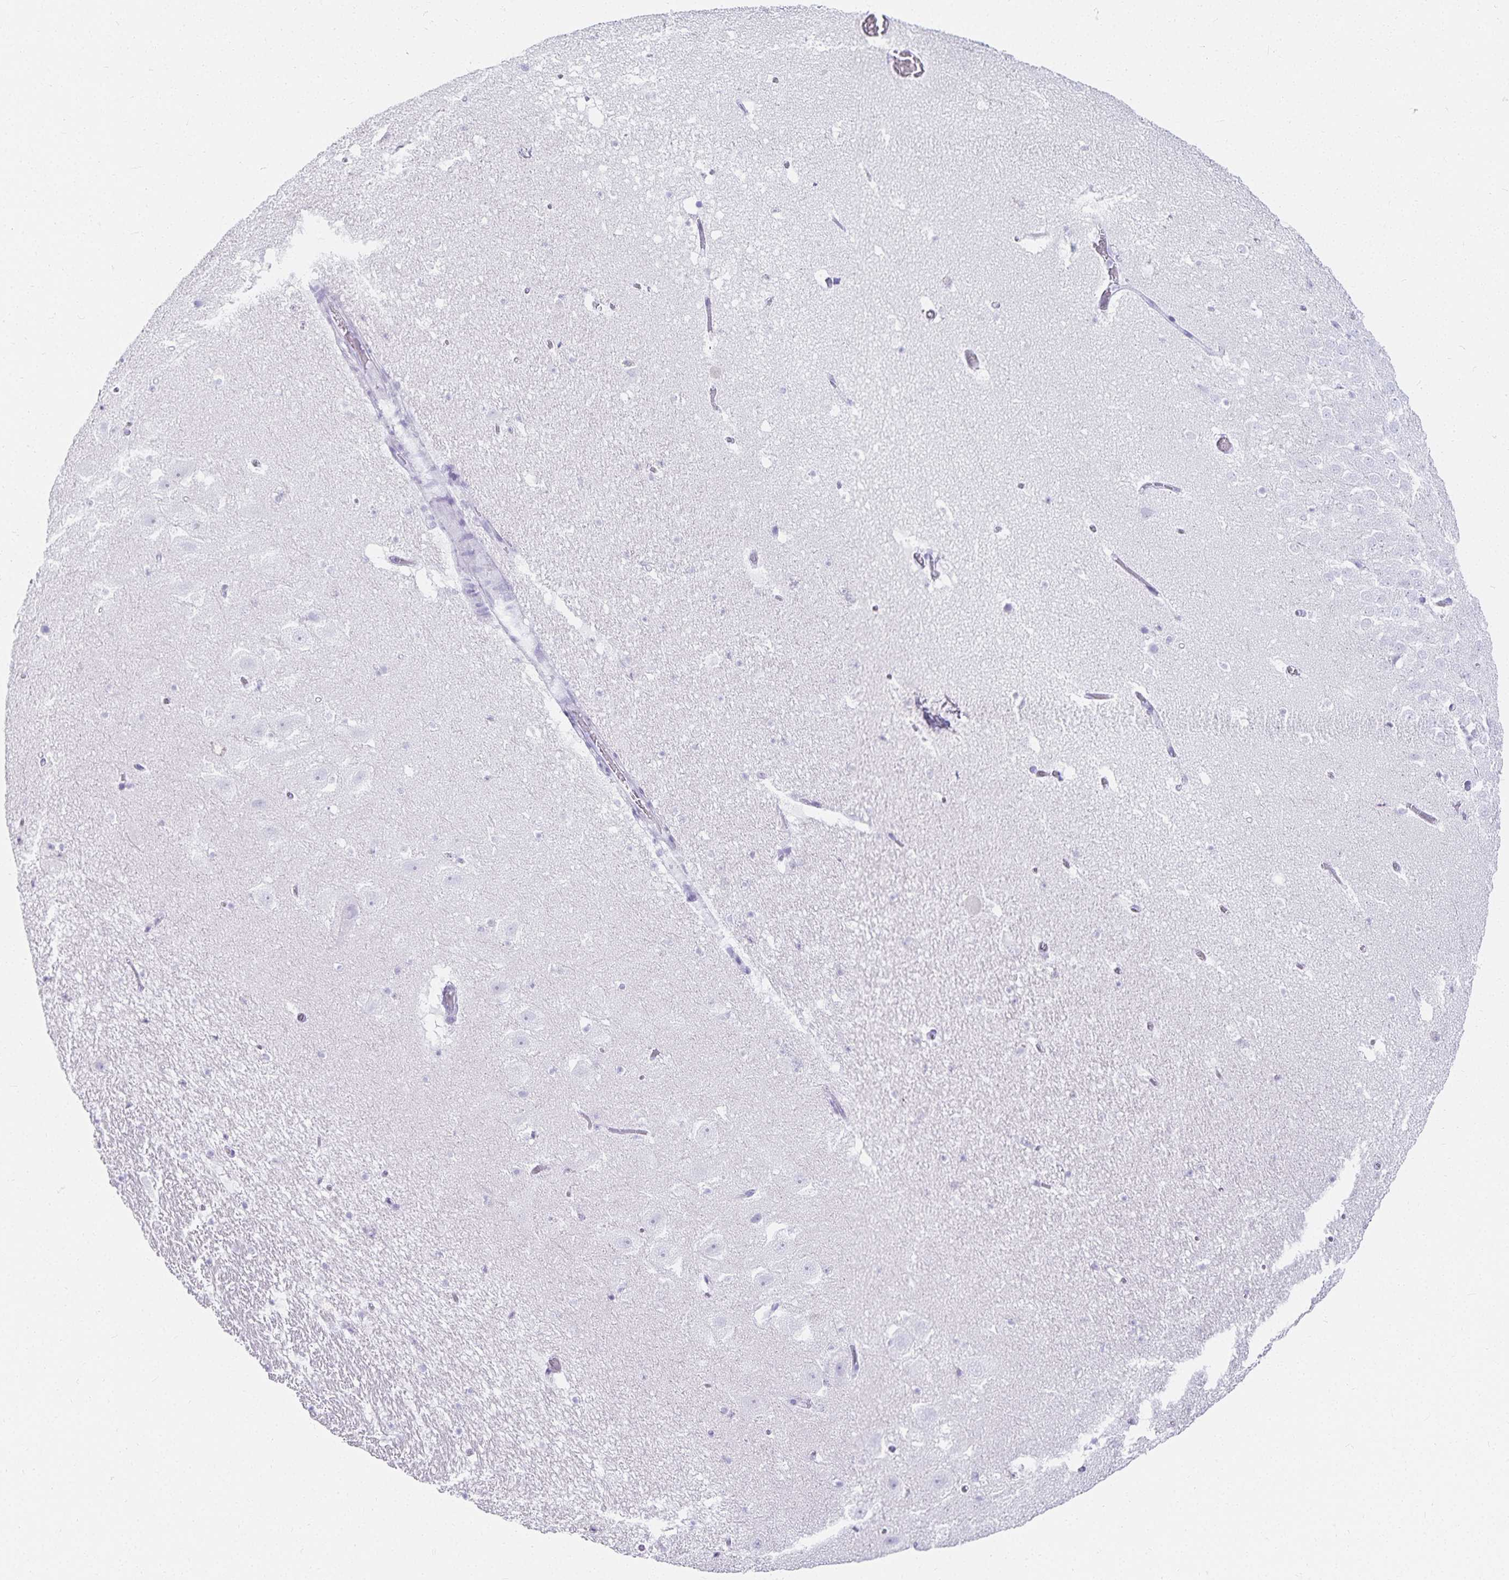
{"staining": {"intensity": "negative", "quantity": "none", "location": "none"}, "tissue": "hippocampus", "cell_type": "Glial cells", "image_type": "normal", "snomed": [{"axis": "morphology", "description": "Normal tissue, NOS"}, {"axis": "topography", "description": "Hippocampus"}], "caption": "High power microscopy photomicrograph of an immunohistochemistry photomicrograph of benign hippocampus, revealing no significant expression in glial cells. (Immunohistochemistry (ihc), brightfield microscopy, high magnification).", "gene": "GP2", "patient": {"sex": "female", "age": 42}}